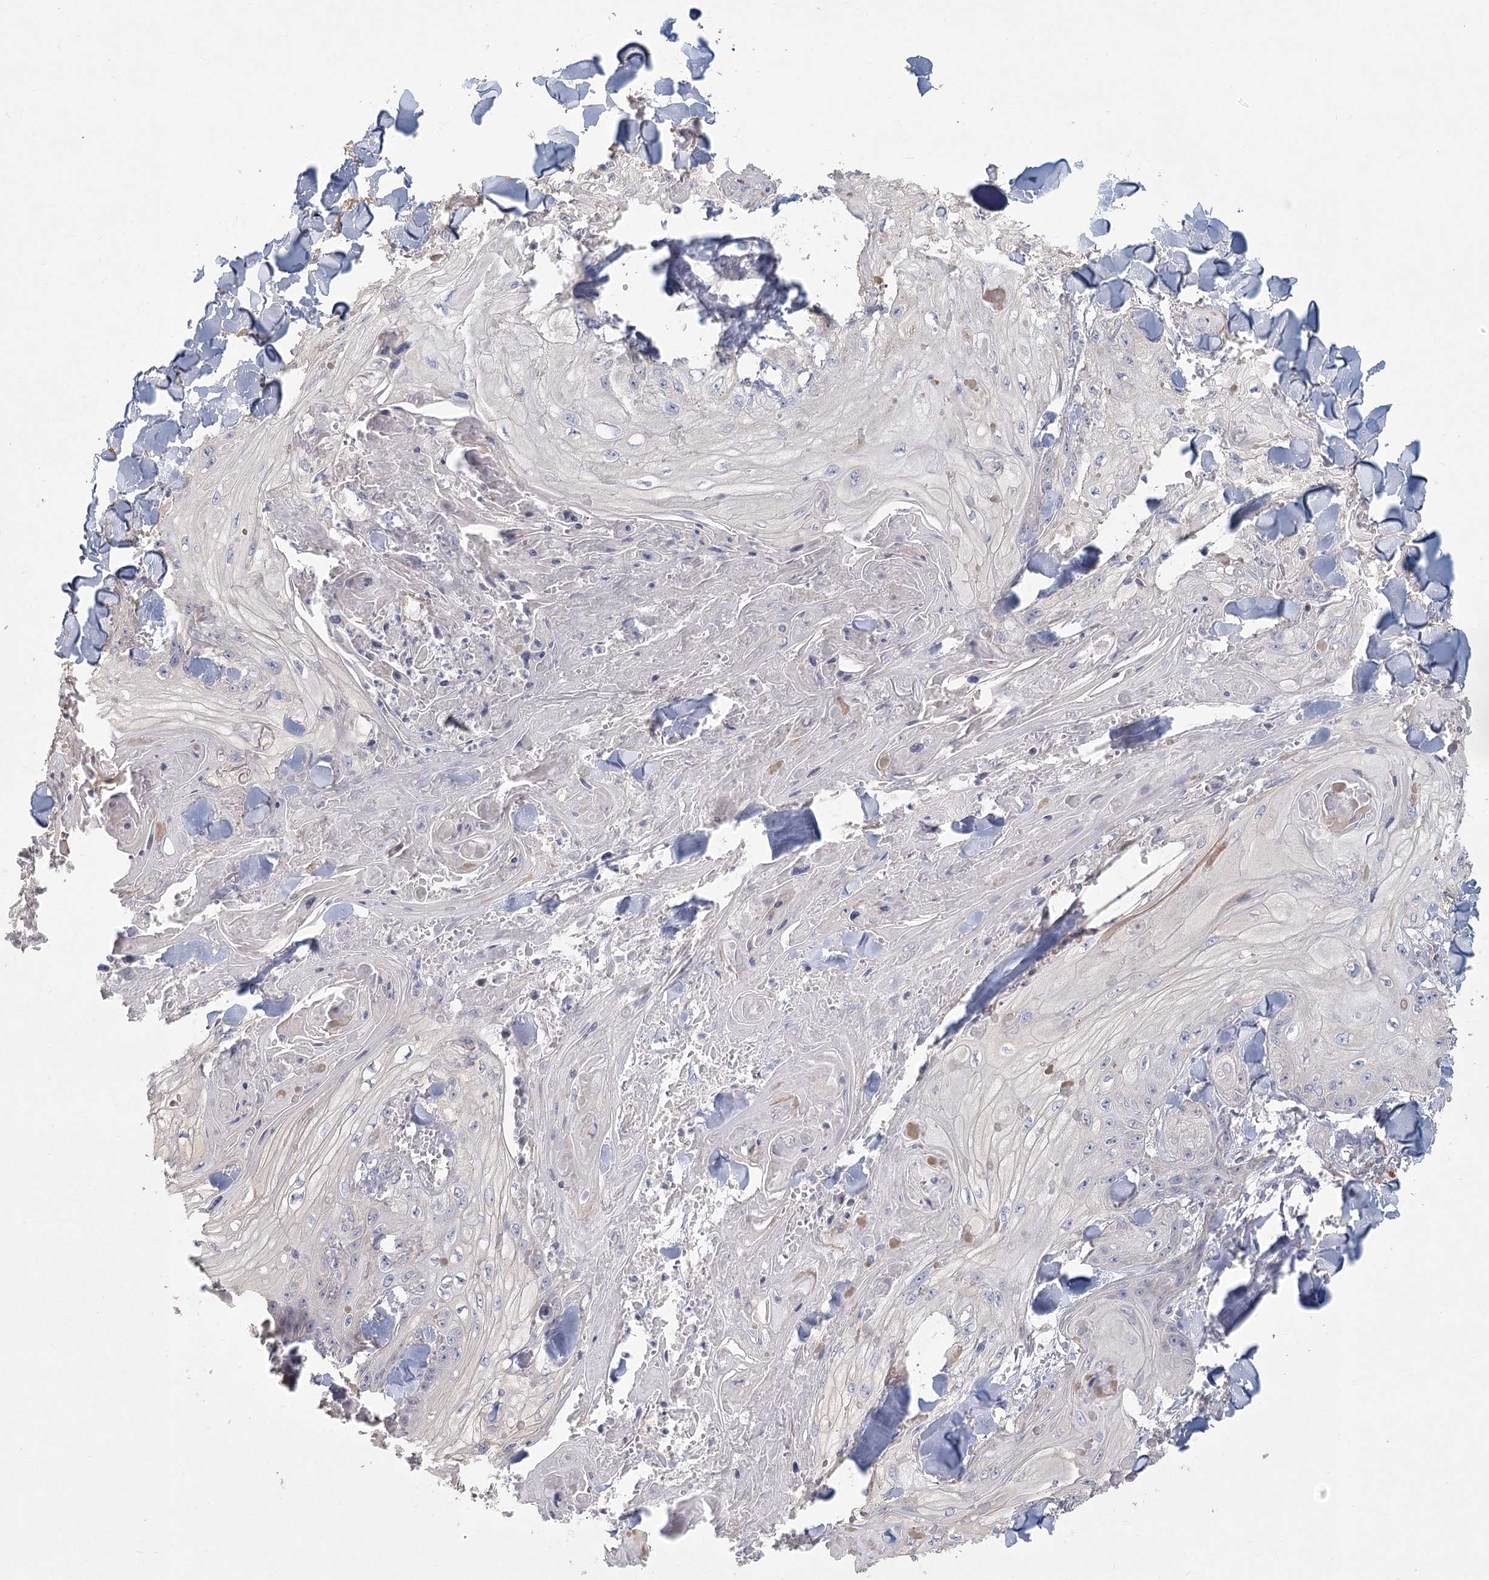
{"staining": {"intensity": "negative", "quantity": "none", "location": "none"}, "tissue": "skin cancer", "cell_type": "Tumor cells", "image_type": "cancer", "snomed": [{"axis": "morphology", "description": "Squamous cell carcinoma, NOS"}, {"axis": "topography", "description": "Skin"}], "caption": "DAB (3,3'-diaminobenzidine) immunohistochemical staining of human squamous cell carcinoma (skin) demonstrates no significant staining in tumor cells. (DAB (3,3'-diaminobenzidine) IHC visualized using brightfield microscopy, high magnification).", "gene": "CNTLN", "patient": {"sex": "male", "age": 74}}